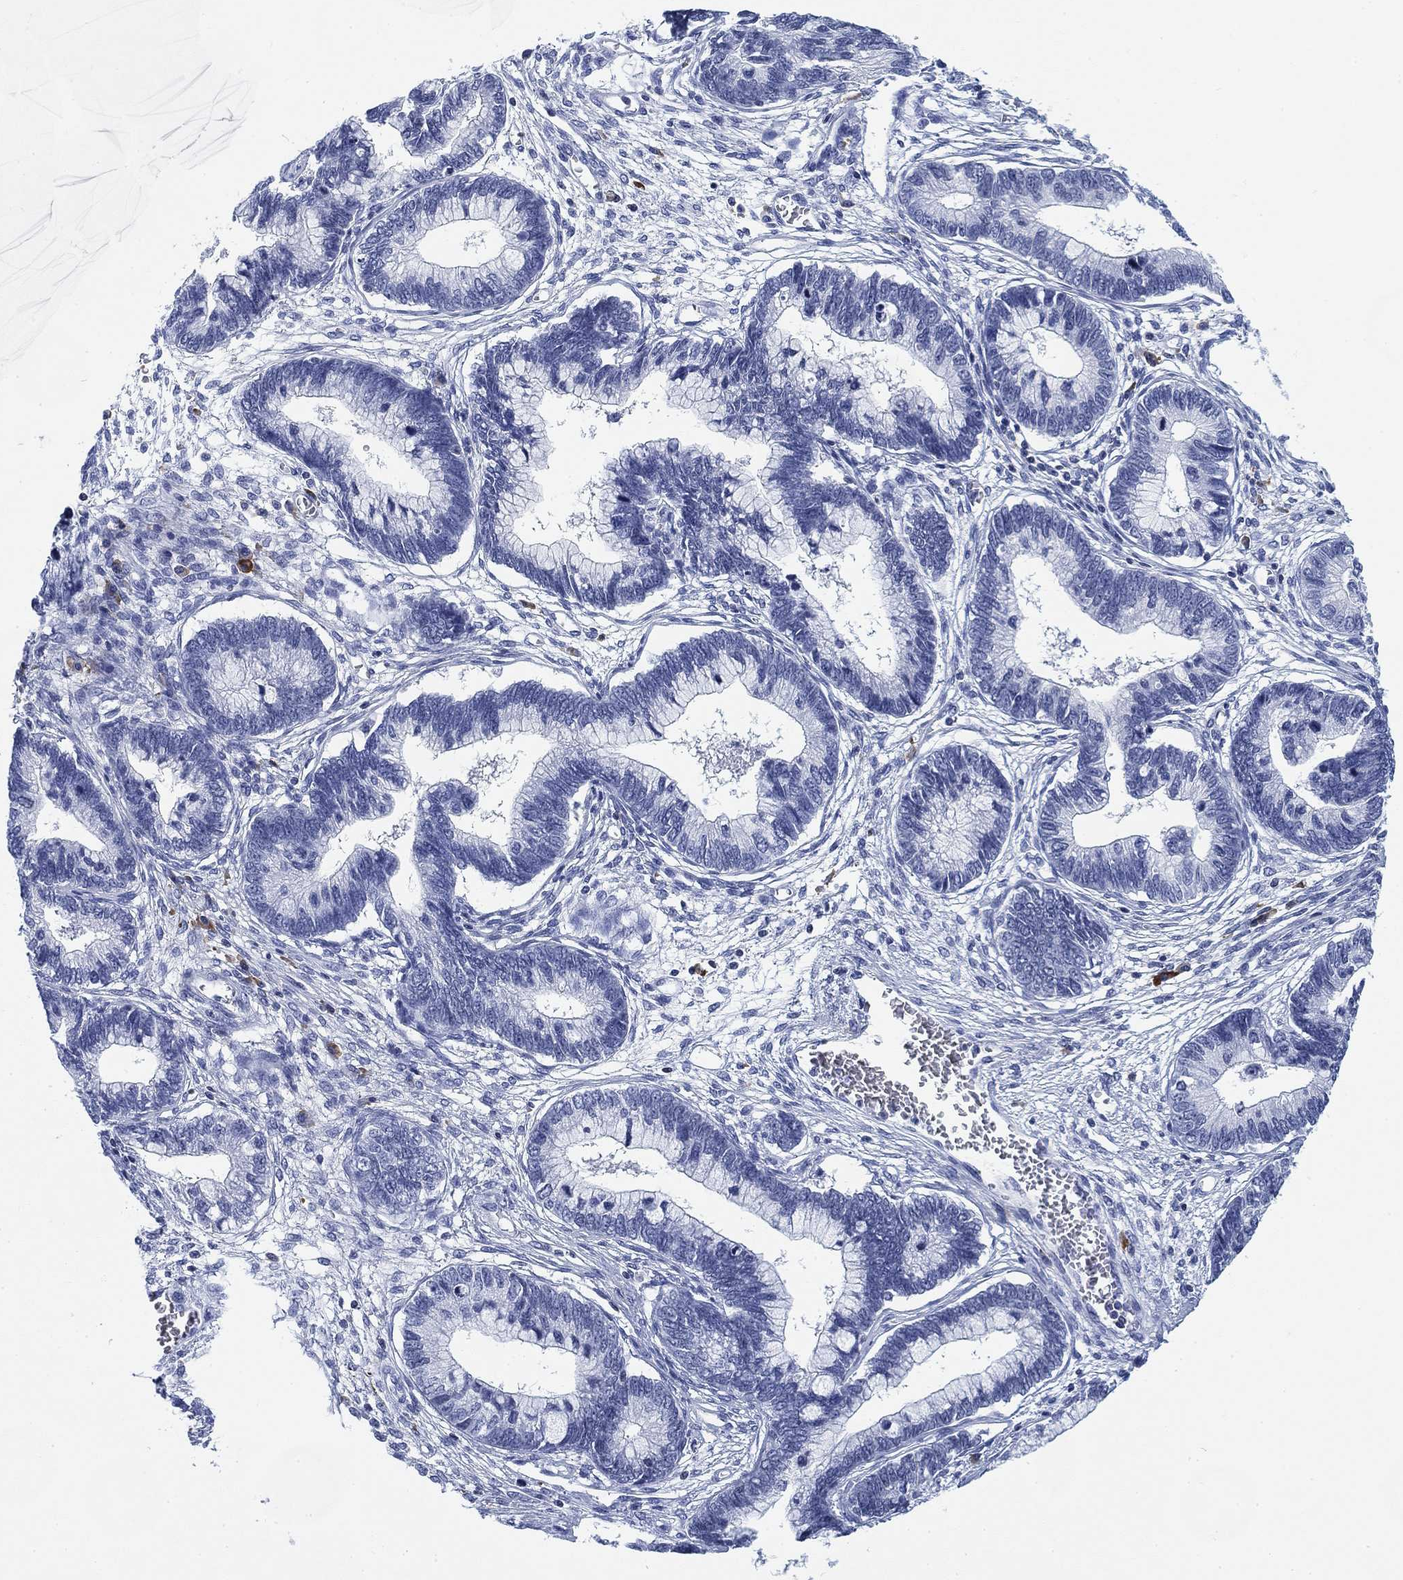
{"staining": {"intensity": "negative", "quantity": "none", "location": "none"}, "tissue": "cervical cancer", "cell_type": "Tumor cells", "image_type": "cancer", "snomed": [{"axis": "morphology", "description": "Adenocarcinoma, NOS"}, {"axis": "topography", "description": "Cervix"}], "caption": "There is no significant staining in tumor cells of cervical adenocarcinoma.", "gene": "FYB1", "patient": {"sex": "female", "age": 44}}